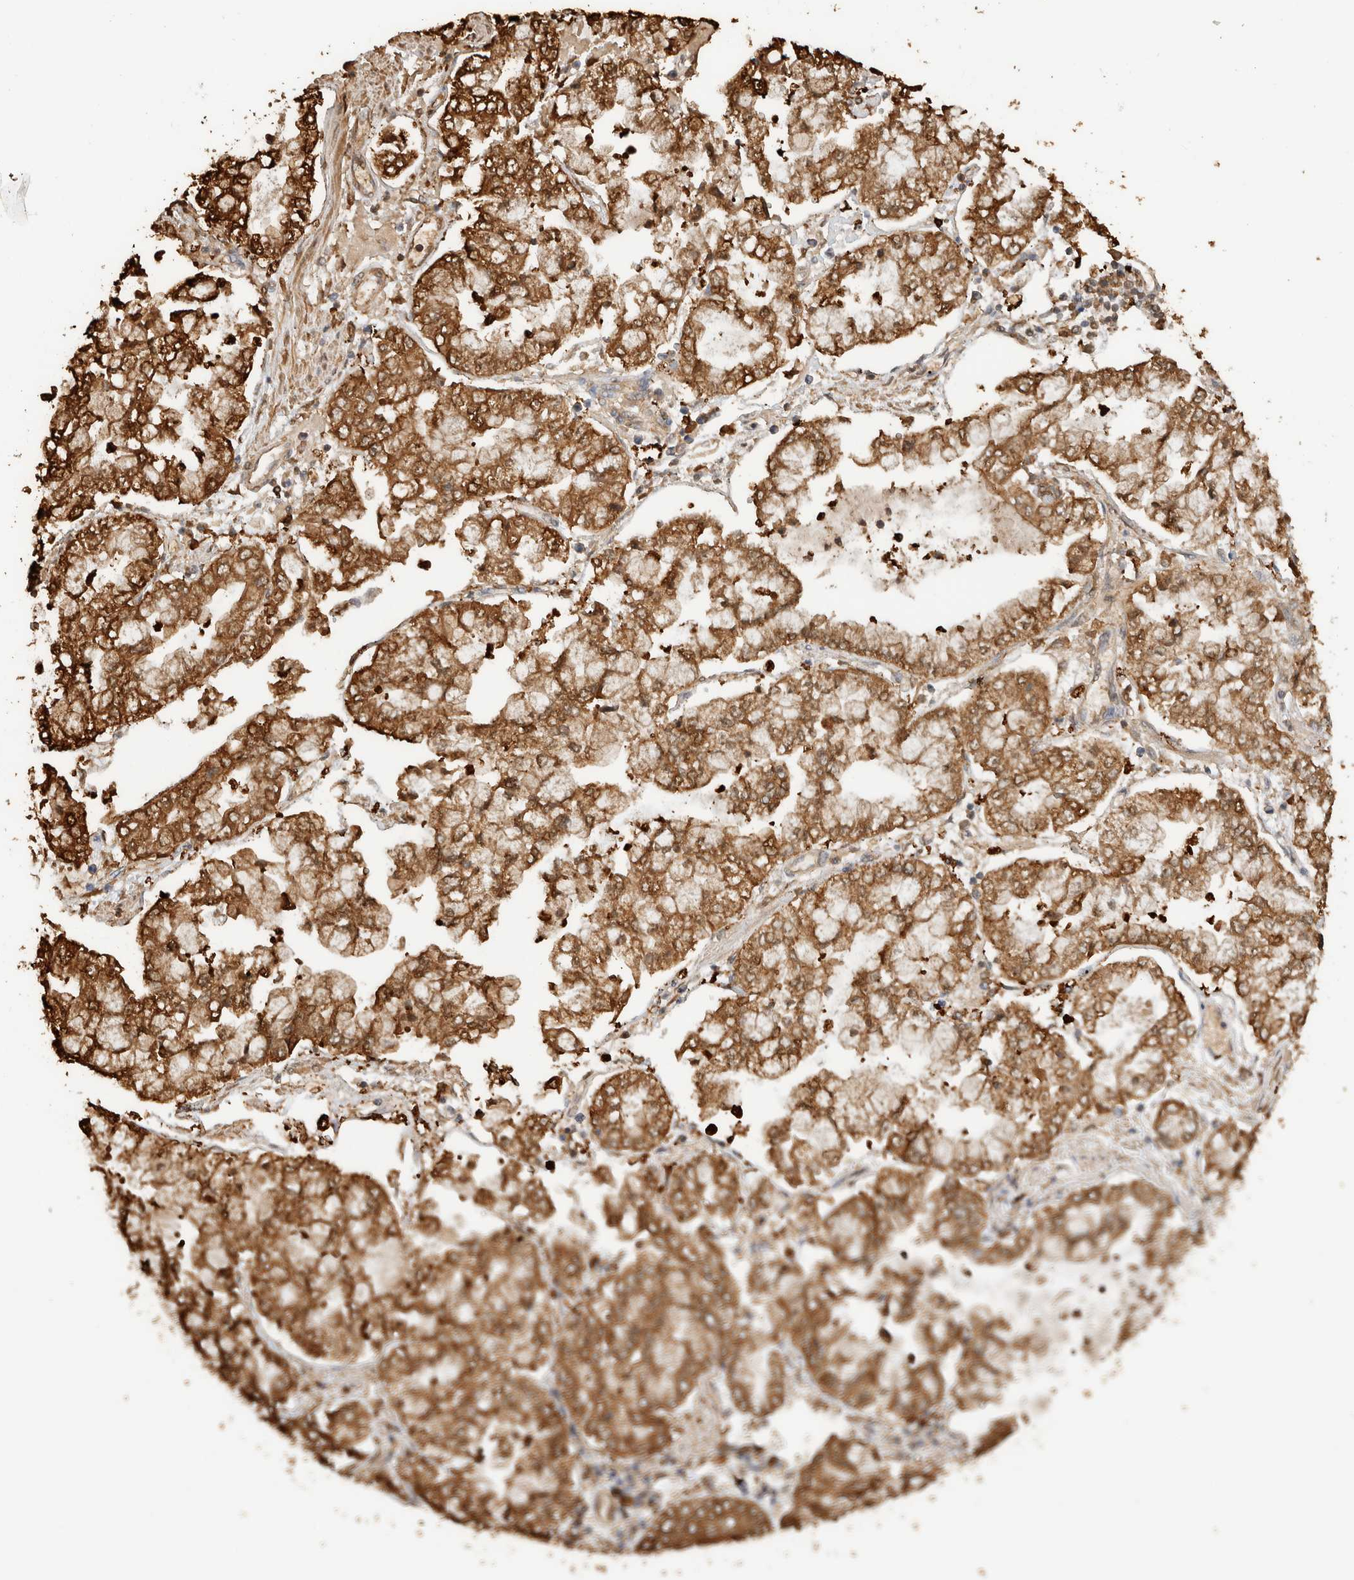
{"staining": {"intensity": "moderate", "quantity": ">75%", "location": "cytoplasmic/membranous"}, "tissue": "stomach cancer", "cell_type": "Tumor cells", "image_type": "cancer", "snomed": [{"axis": "morphology", "description": "Adenocarcinoma, NOS"}, {"axis": "topography", "description": "Stomach"}], "caption": "Approximately >75% of tumor cells in human stomach cancer reveal moderate cytoplasmic/membranous protein positivity as visualized by brown immunohistochemical staining.", "gene": "CA13", "patient": {"sex": "male", "age": 76}}